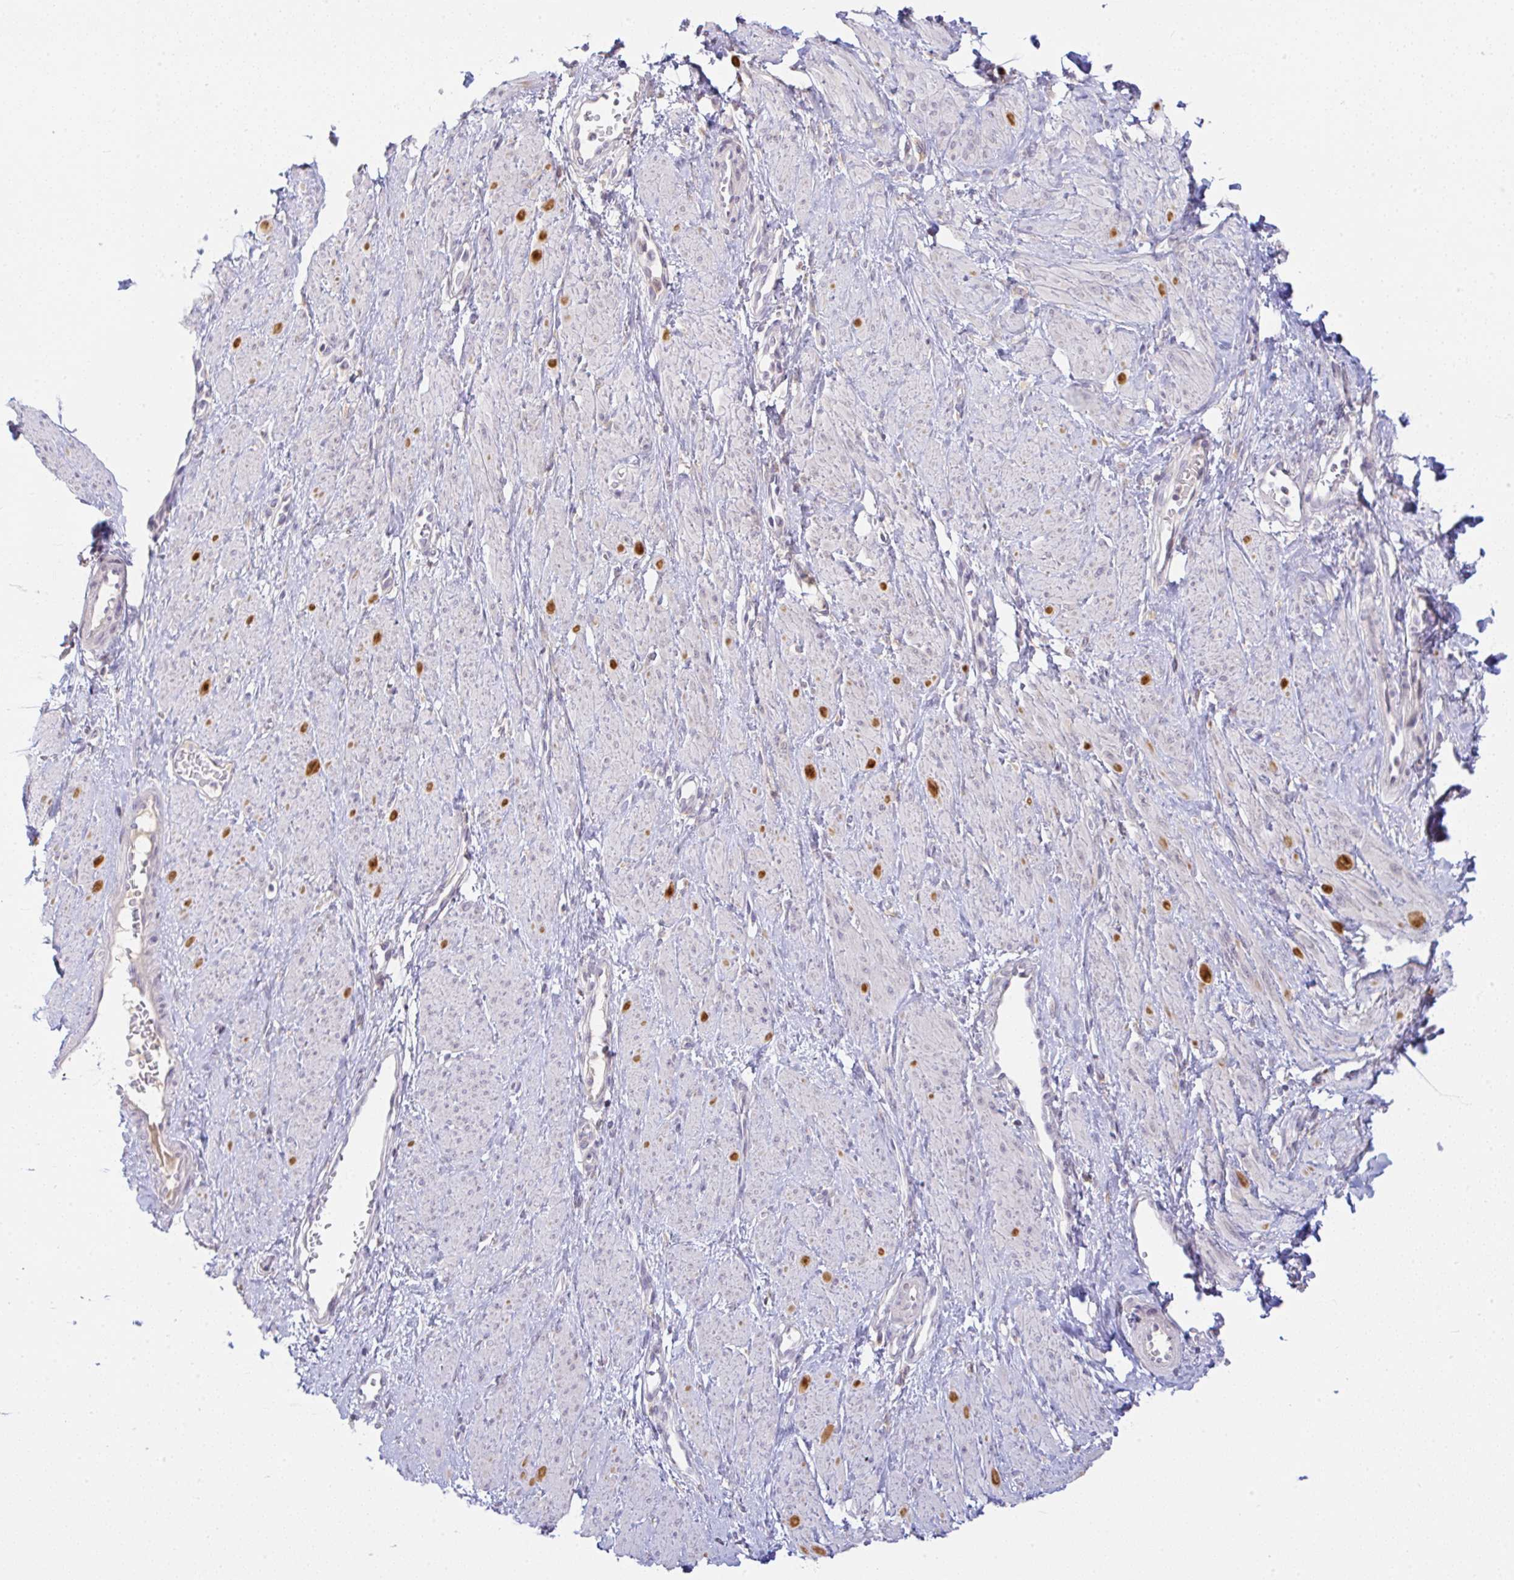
{"staining": {"intensity": "moderate", "quantity": "<25%", "location": "nuclear"}, "tissue": "smooth muscle", "cell_type": "Smooth muscle cells", "image_type": "normal", "snomed": [{"axis": "morphology", "description": "Normal tissue, NOS"}, {"axis": "topography", "description": "Smooth muscle"}, {"axis": "topography", "description": "Uterus"}], "caption": "High-magnification brightfield microscopy of normal smooth muscle stained with DAB (3,3'-diaminobenzidine) (brown) and counterstained with hematoxylin (blue). smooth muscle cells exhibit moderate nuclear expression is present in approximately<25% of cells. The protein is shown in brown color, while the nuclei are stained blue.", "gene": "DERL2", "patient": {"sex": "female", "age": 39}}